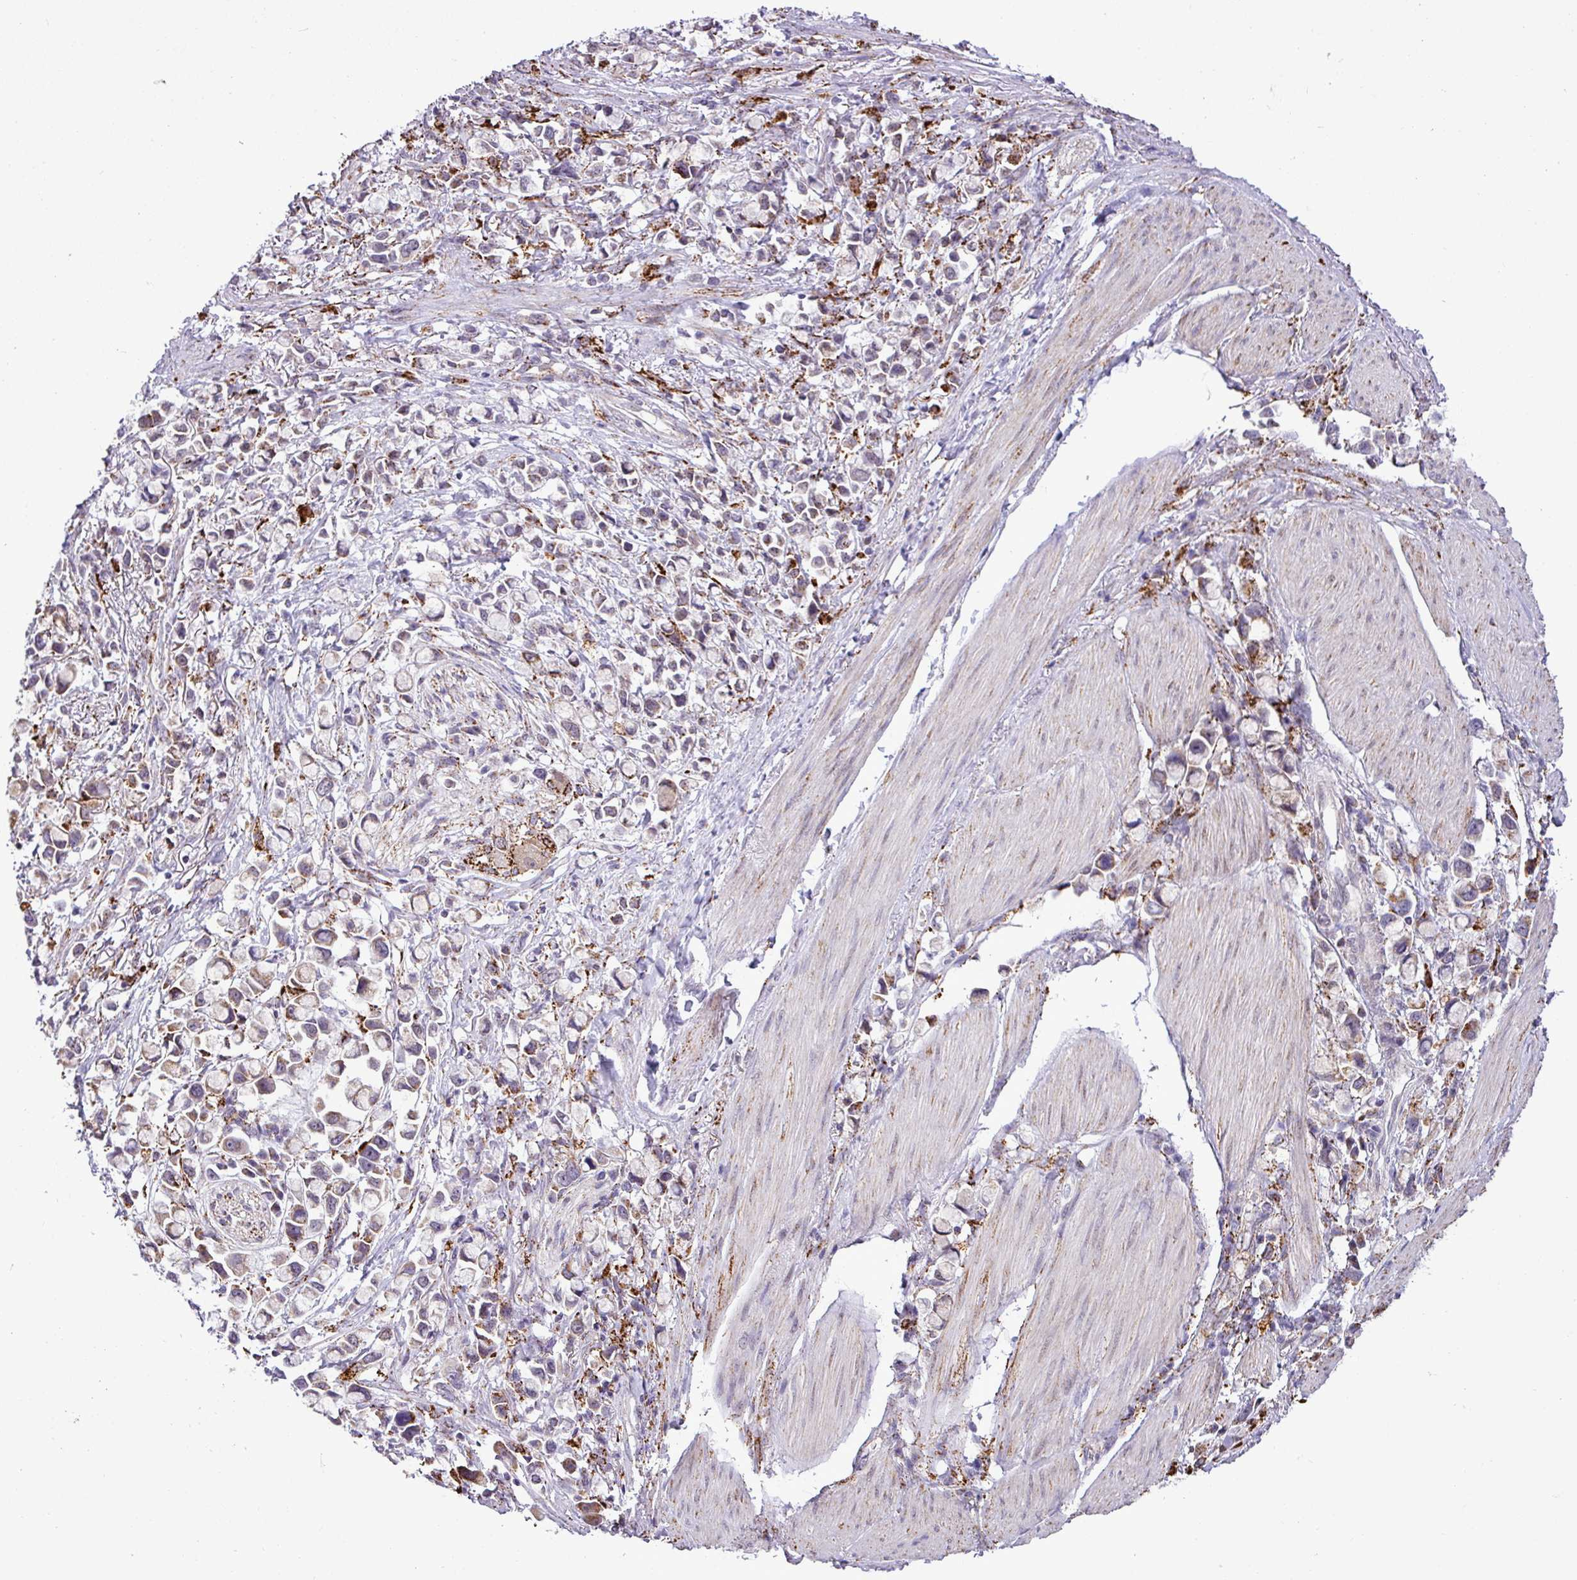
{"staining": {"intensity": "moderate", "quantity": "<25%", "location": "cytoplasmic/membranous"}, "tissue": "stomach cancer", "cell_type": "Tumor cells", "image_type": "cancer", "snomed": [{"axis": "morphology", "description": "Adenocarcinoma, NOS"}, {"axis": "topography", "description": "Stomach"}], "caption": "IHC of human stomach cancer demonstrates low levels of moderate cytoplasmic/membranous expression in about <25% of tumor cells.", "gene": "SGPP1", "patient": {"sex": "female", "age": 81}}